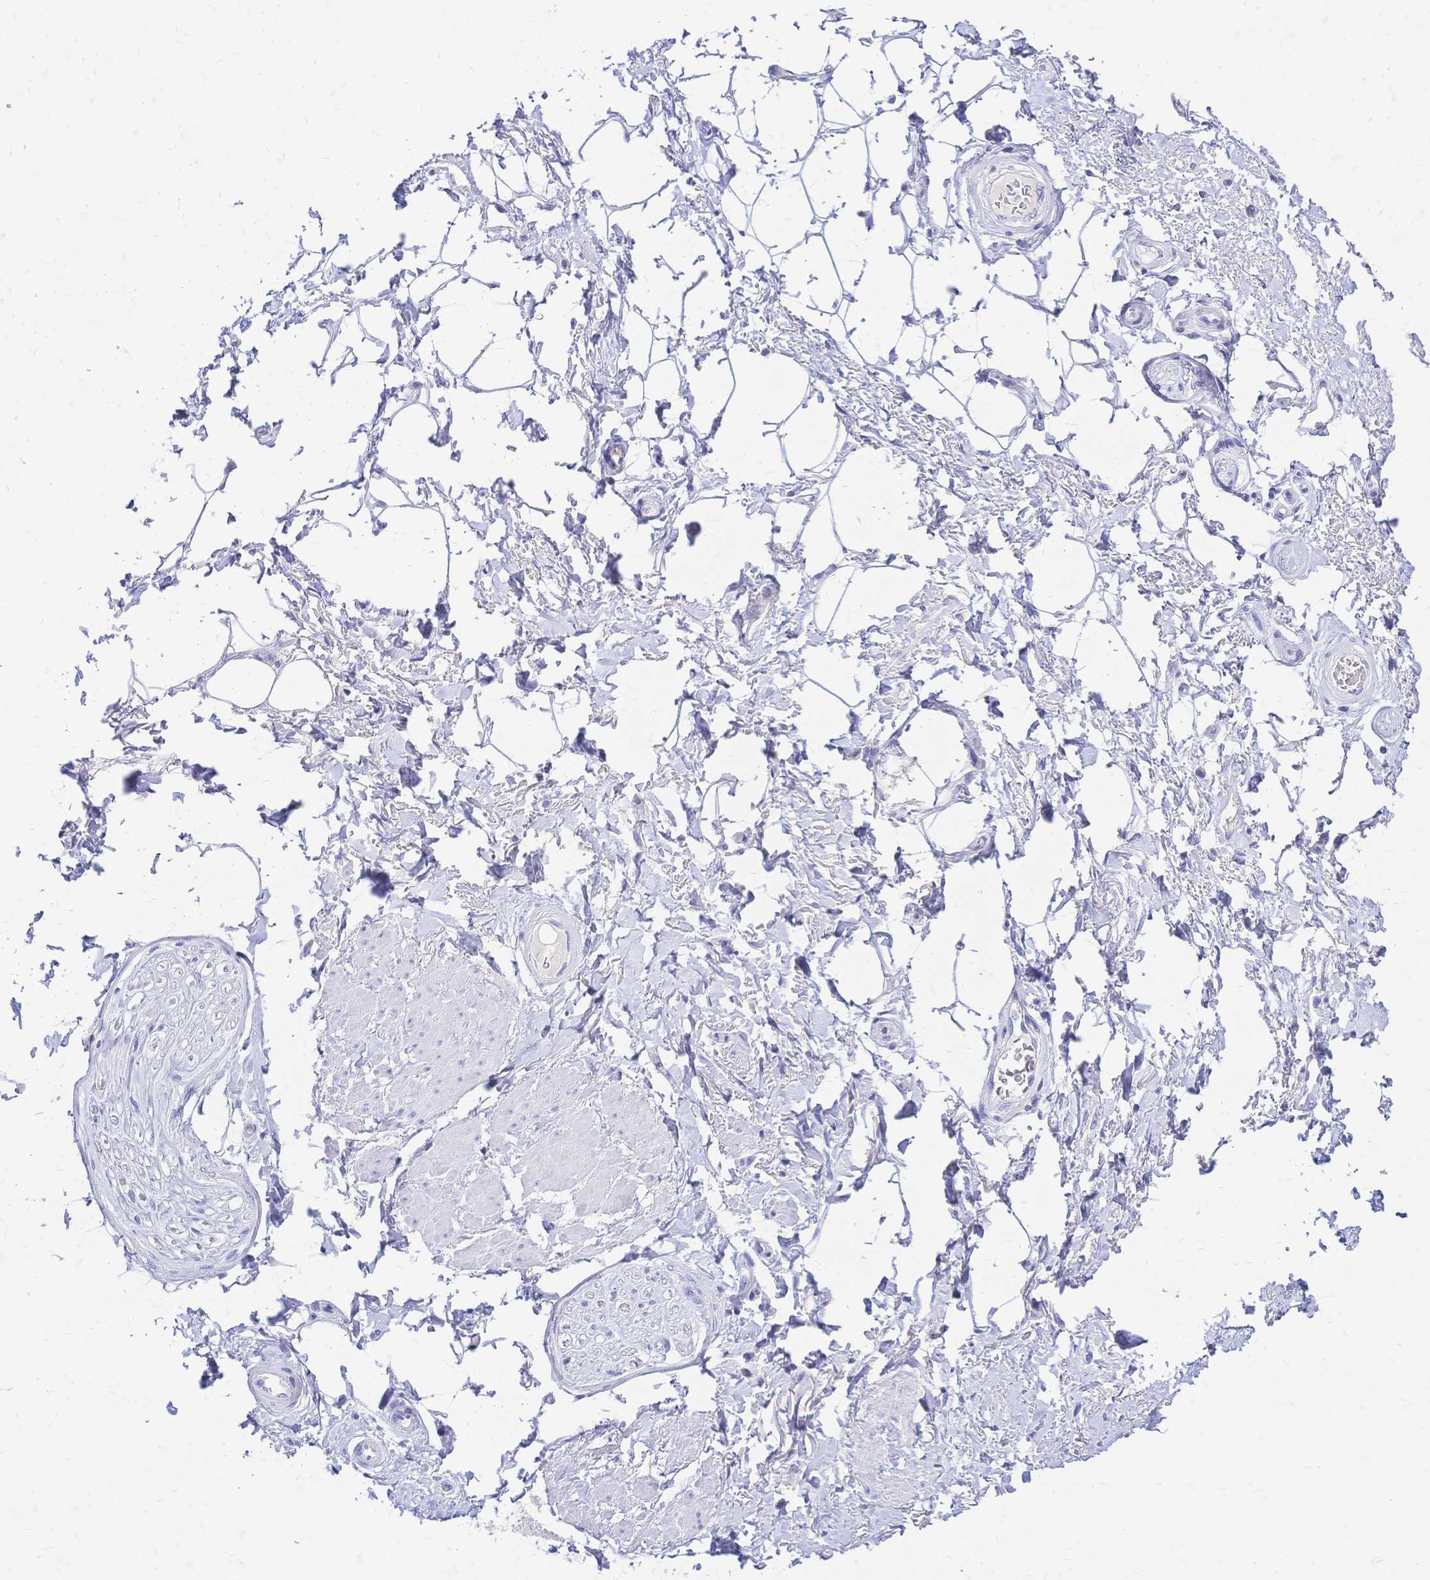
{"staining": {"intensity": "negative", "quantity": "none", "location": "none"}, "tissue": "adipose tissue", "cell_type": "Adipocytes", "image_type": "normal", "snomed": [{"axis": "morphology", "description": "Normal tissue, NOS"}, {"axis": "topography", "description": "Peripheral nerve tissue"}], "caption": "Immunohistochemistry (IHC) of normal human adipose tissue demonstrates no staining in adipocytes.", "gene": "FA2H", "patient": {"sex": "male", "age": 51}}